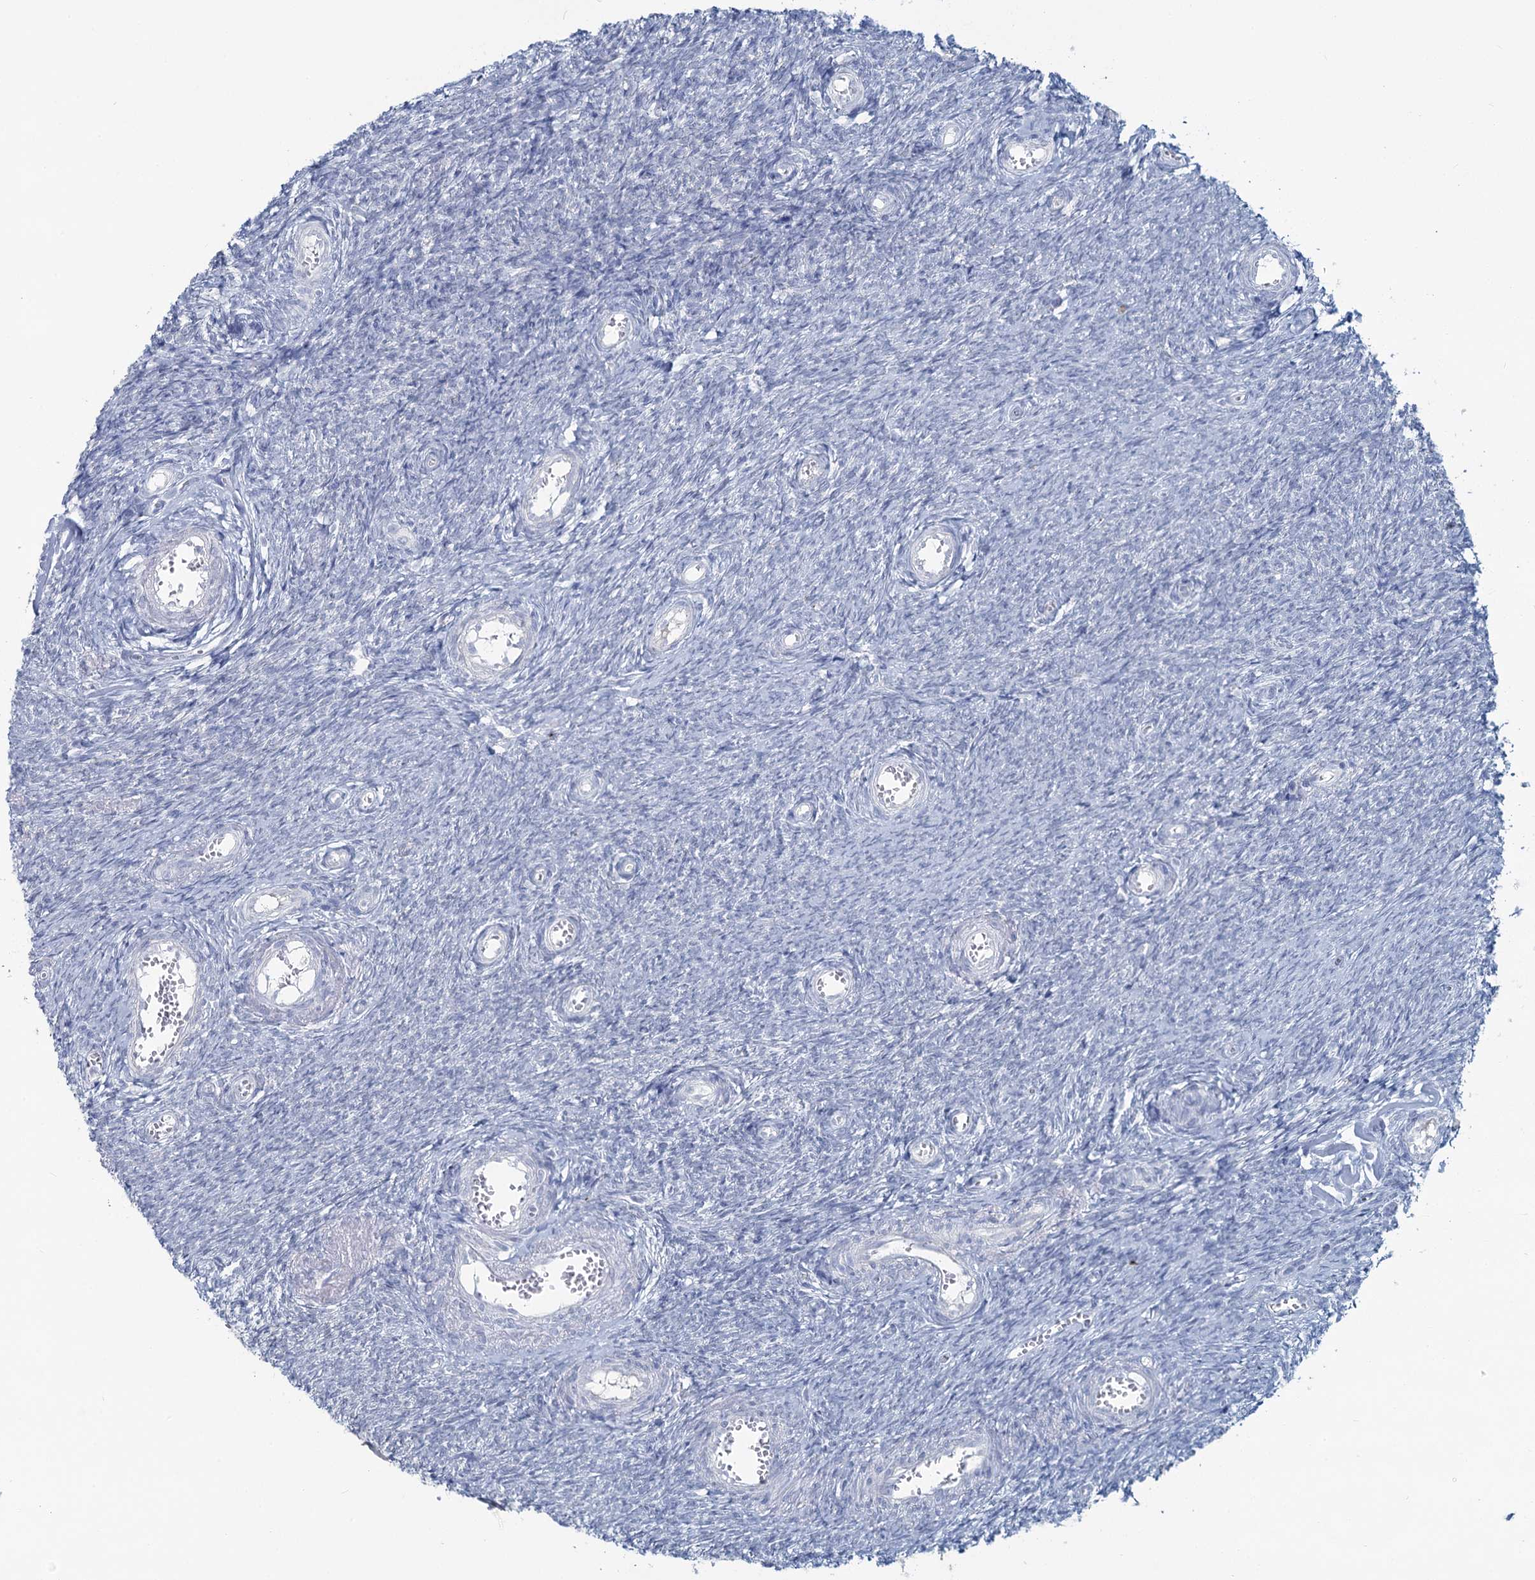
{"staining": {"intensity": "negative", "quantity": "none", "location": "none"}, "tissue": "ovary", "cell_type": "Ovarian stroma cells", "image_type": "normal", "snomed": [{"axis": "morphology", "description": "Normal tissue, NOS"}, {"axis": "topography", "description": "Ovary"}], "caption": "Ovarian stroma cells show no significant expression in benign ovary.", "gene": "CHGA", "patient": {"sex": "female", "age": 44}}